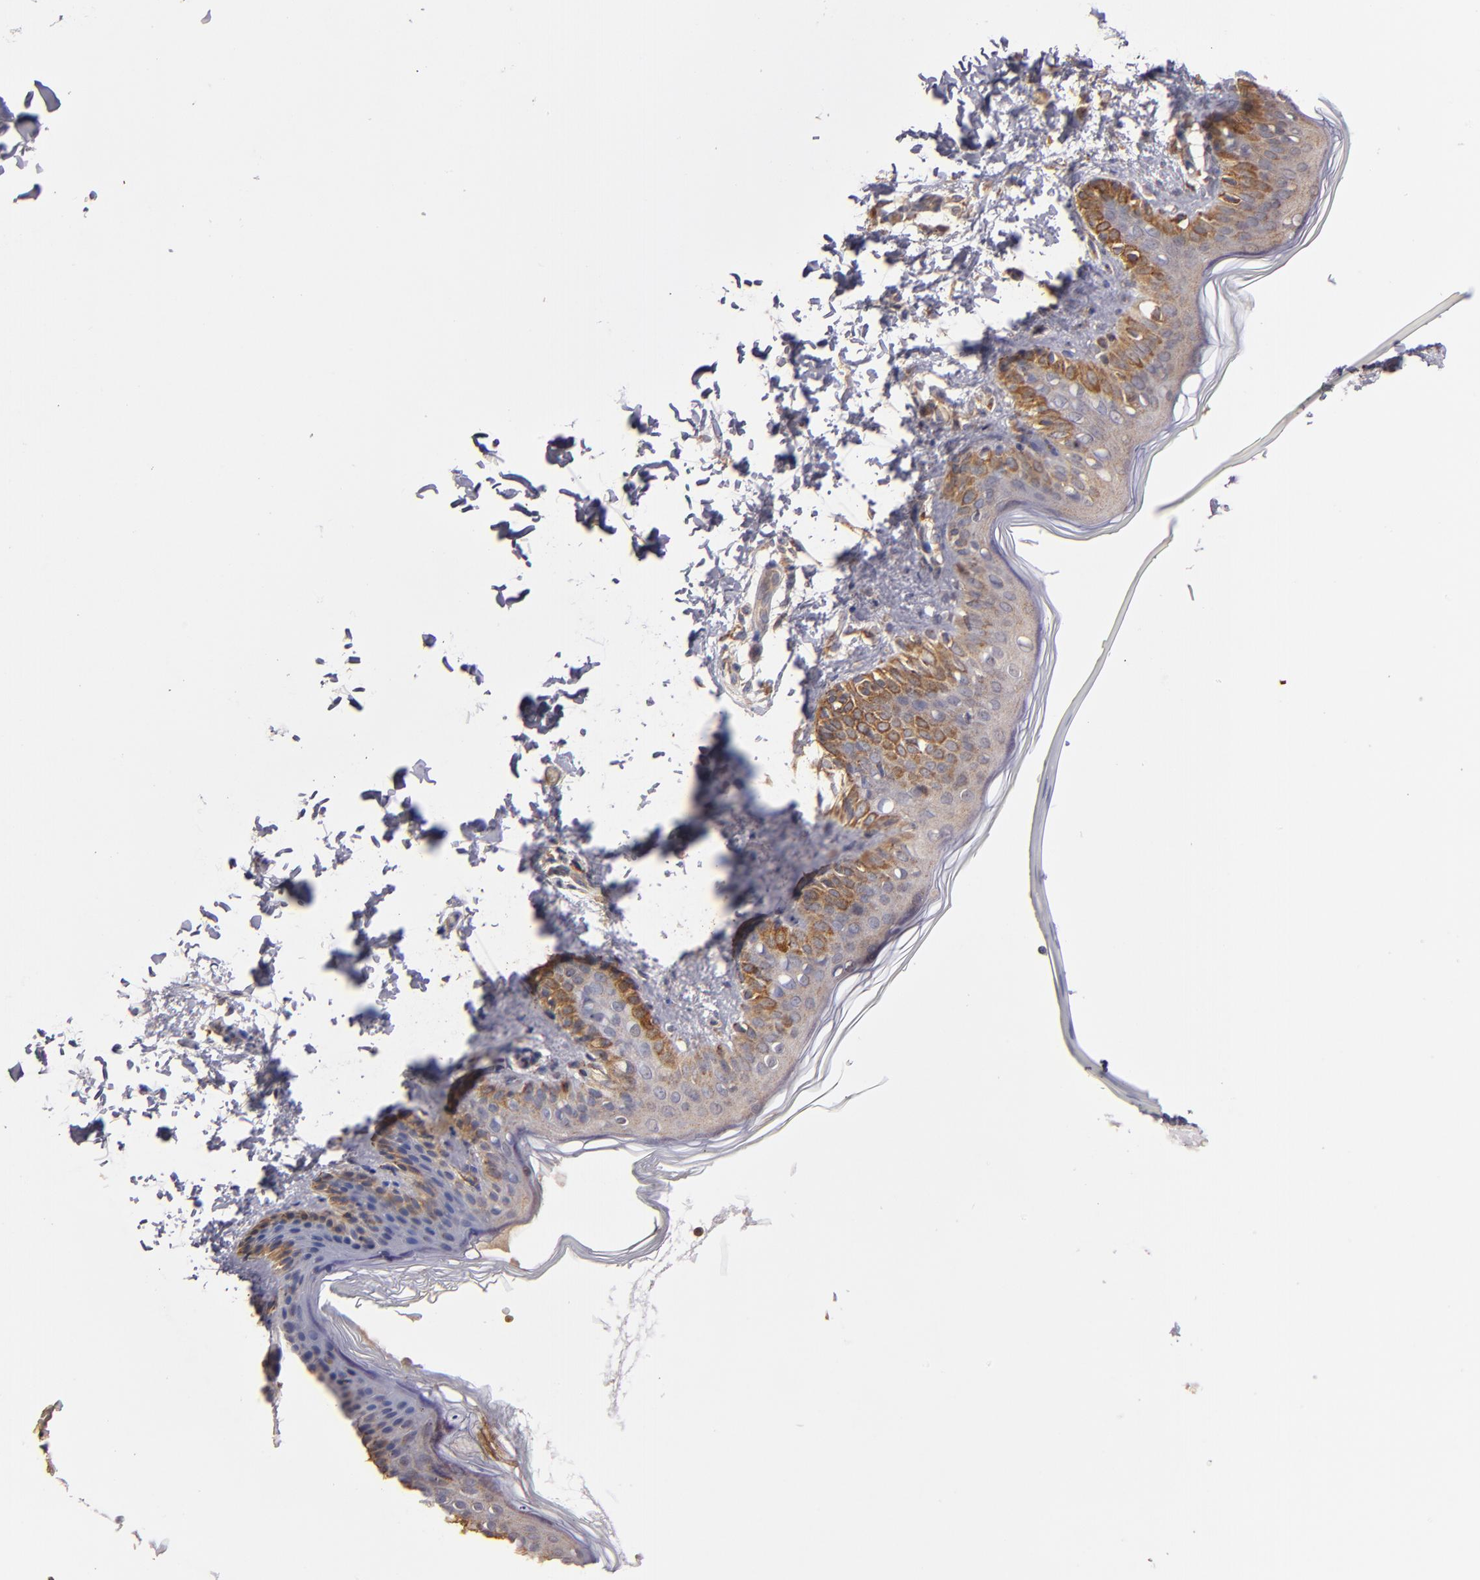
{"staining": {"intensity": "moderate", "quantity": ">75%", "location": "cytoplasmic/membranous"}, "tissue": "skin", "cell_type": "Fibroblasts", "image_type": "normal", "snomed": [{"axis": "morphology", "description": "Normal tissue, NOS"}, {"axis": "topography", "description": "Skin"}], "caption": "Skin stained with a brown dye shows moderate cytoplasmic/membranous positive expression in about >75% of fibroblasts.", "gene": "IFIH1", "patient": {"sex": "female", "age": 4}}